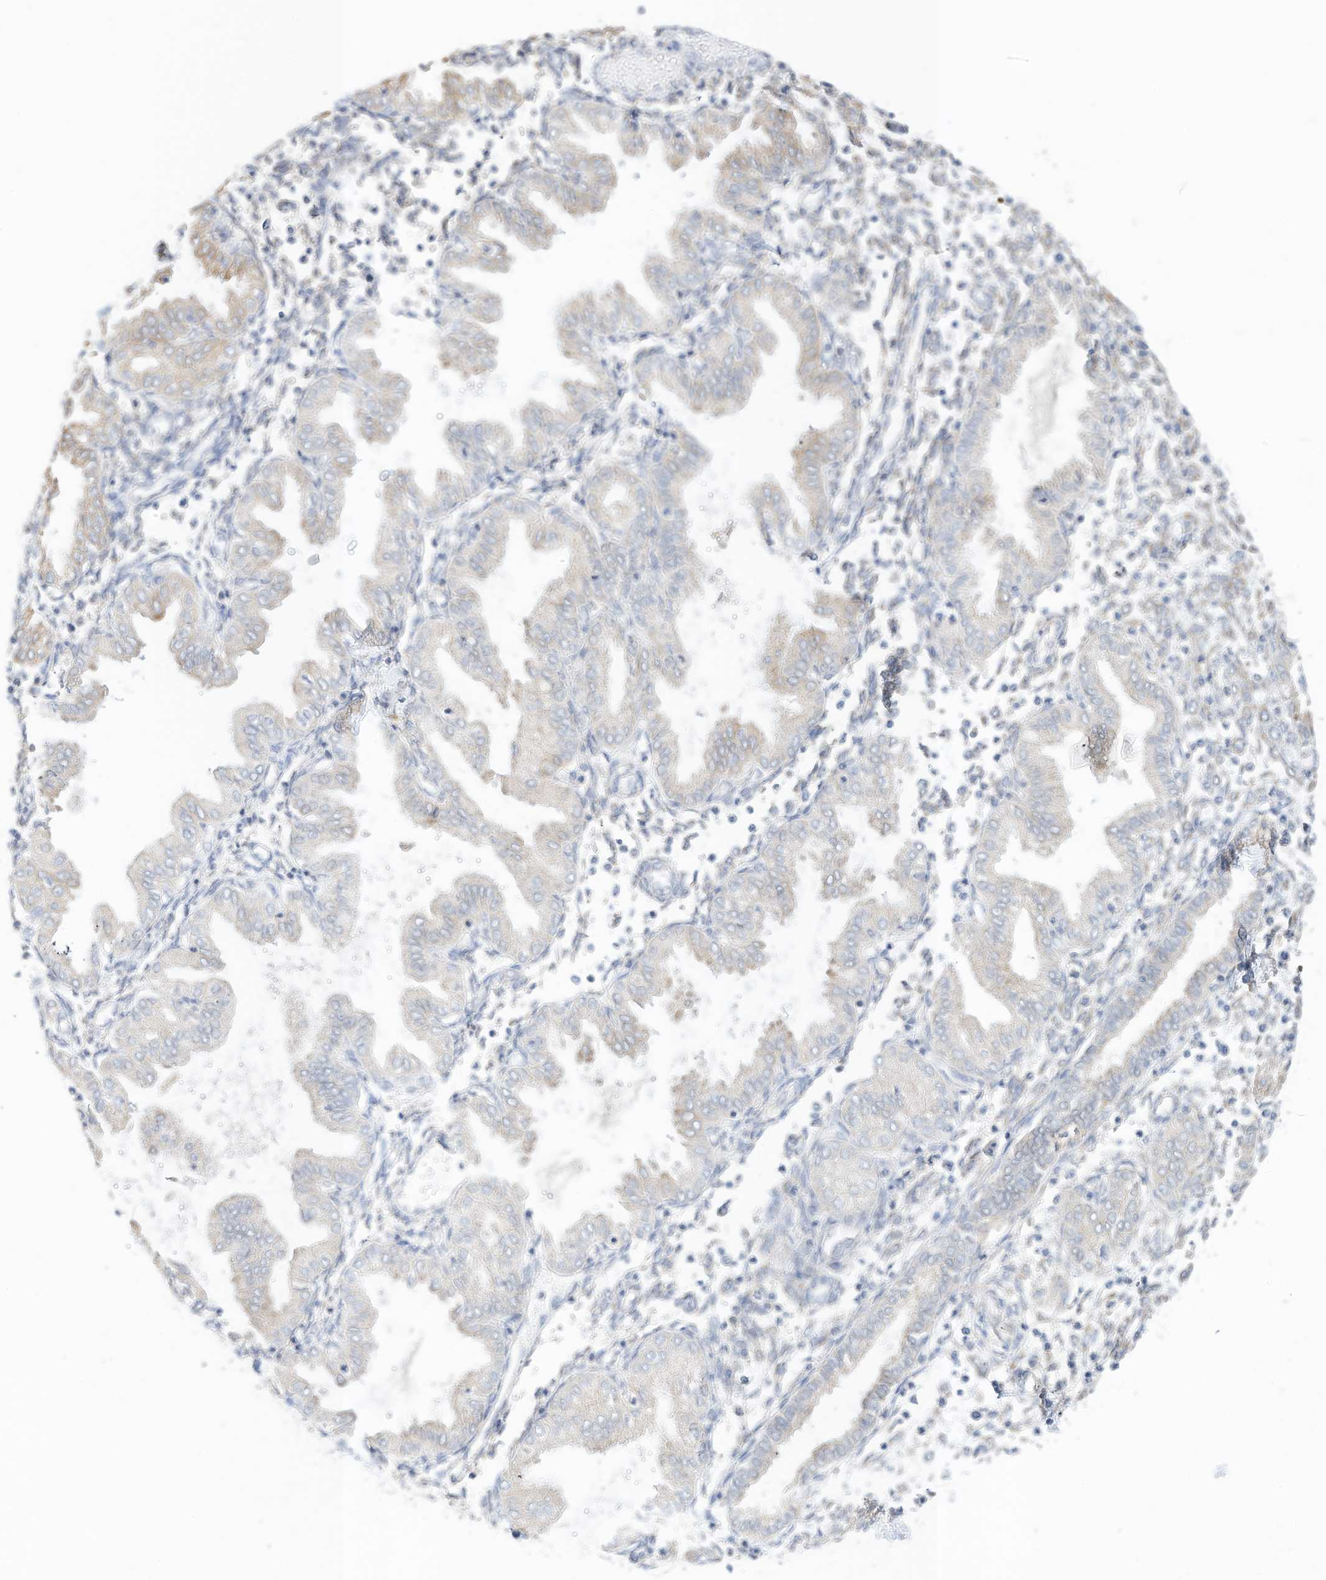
{"staining": {"intensity": "negative", "quantity": "none", "location": "none"}, "tissue": "endometrium", "cell_type": "Cells in endometrial stroma", "image_type": "normal", "snomed": [{"axis": "morphology", "description": "Normal tissue, NOS"}, {"axis": "topography", "description": "Endometrium"}], "caption": "DAB immunohistochemical staining of unremarkable endometrium displays no significant positivity in cells in endometrial stroma.", "gene": "RASA2", "patient": {"sex": "female", "age": 53}}